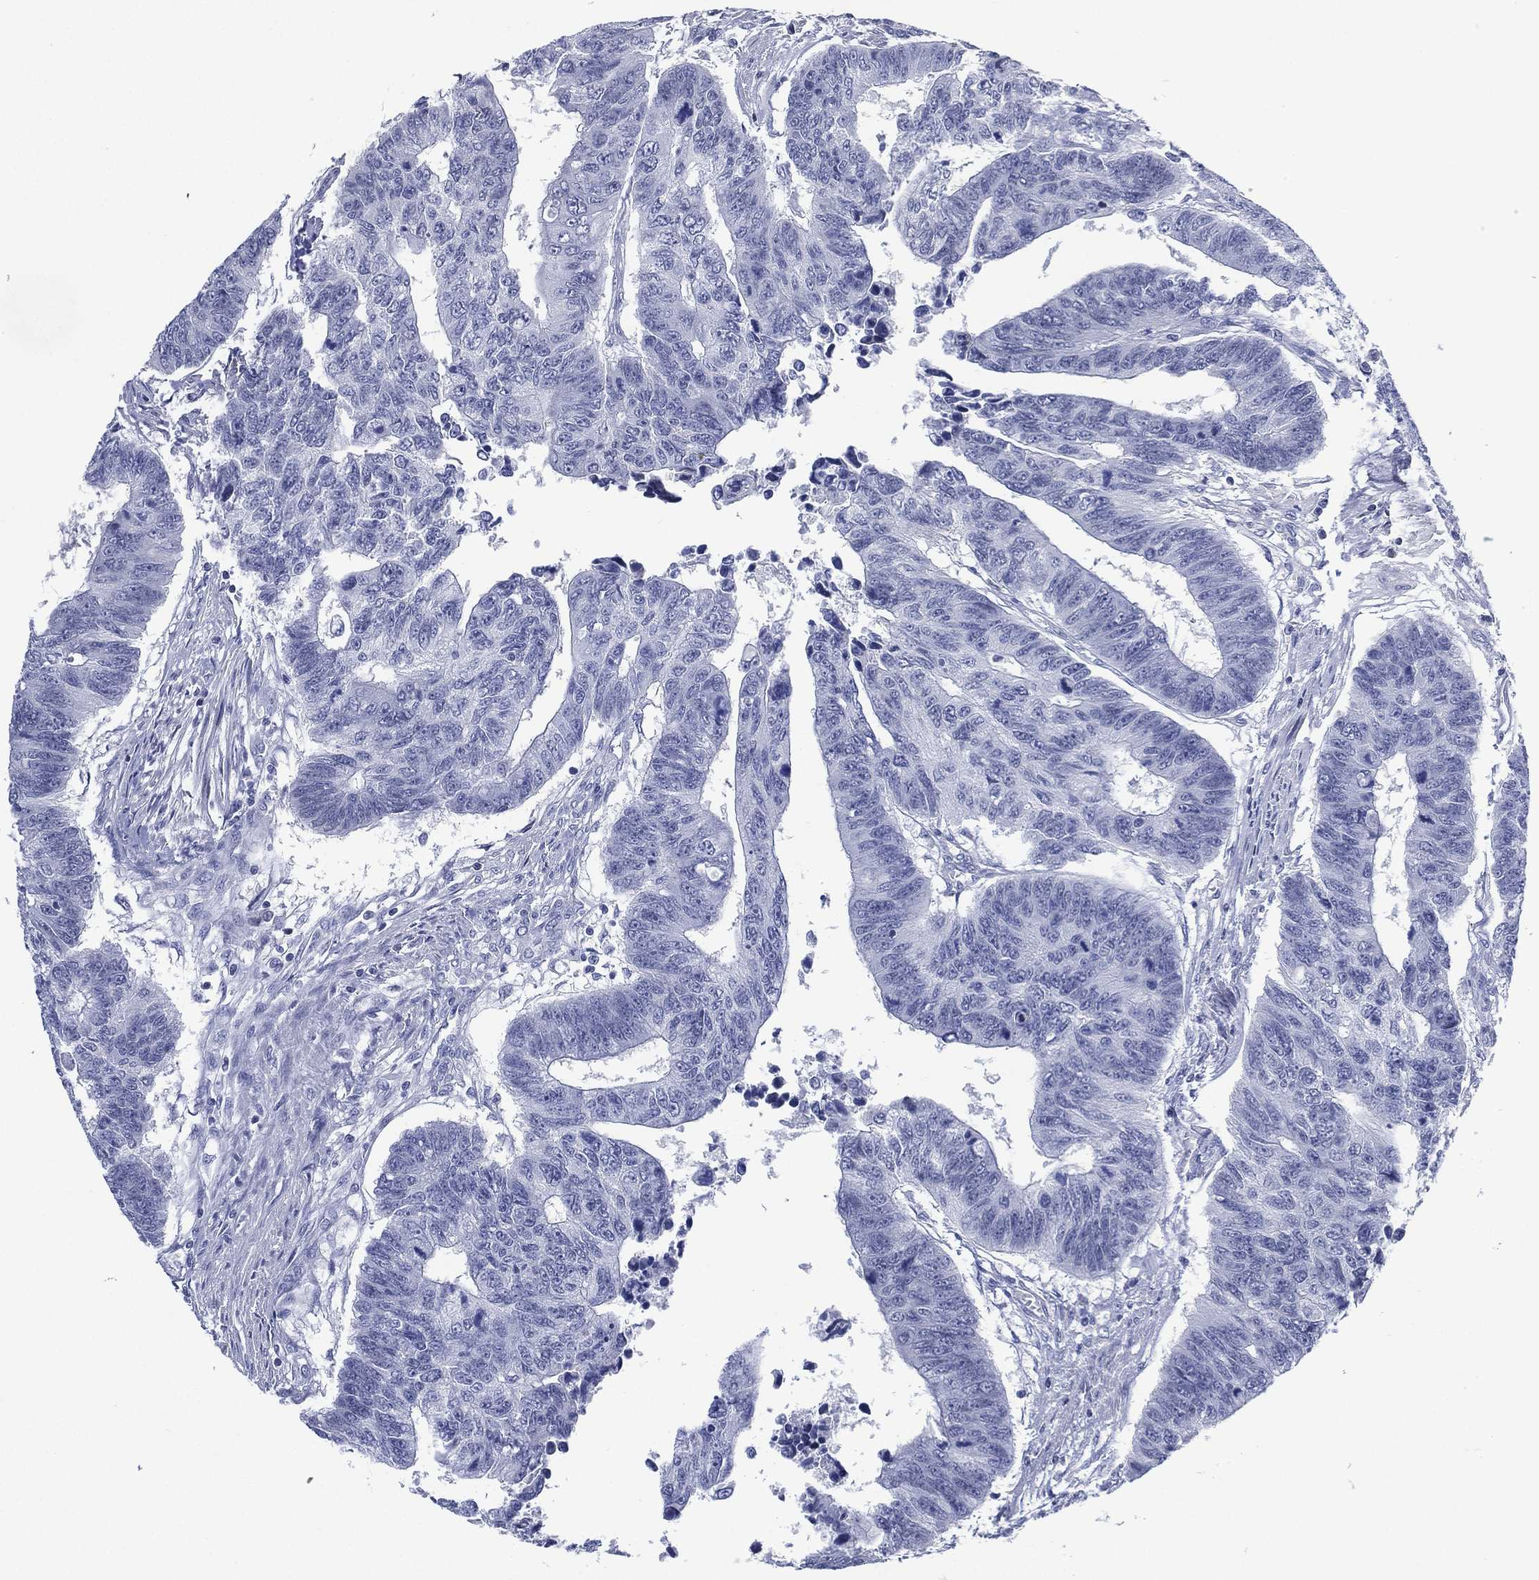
{"staining": {"intensity": "negative", "quantity": "none", "location": "none"}, "tissue": "colorectal cancer", "cell_type": "Tumor cells", "image_type": "cancer", "snomed": [{"axis": "morphology", "description": "Adenocarcinoma, NOS"}, {"axis": "topography", "description": "Rectum"}], "caption": "Immunohistochemical staining of human colorectal cancer (adenocarcinoma) displays no significant expression in tumor cells. (DAB immunohistochemistry visualized using brightfield microscopy, high magnification).", "gene": "TMEM247", "patient": {"sex": "female", "age": 85}}